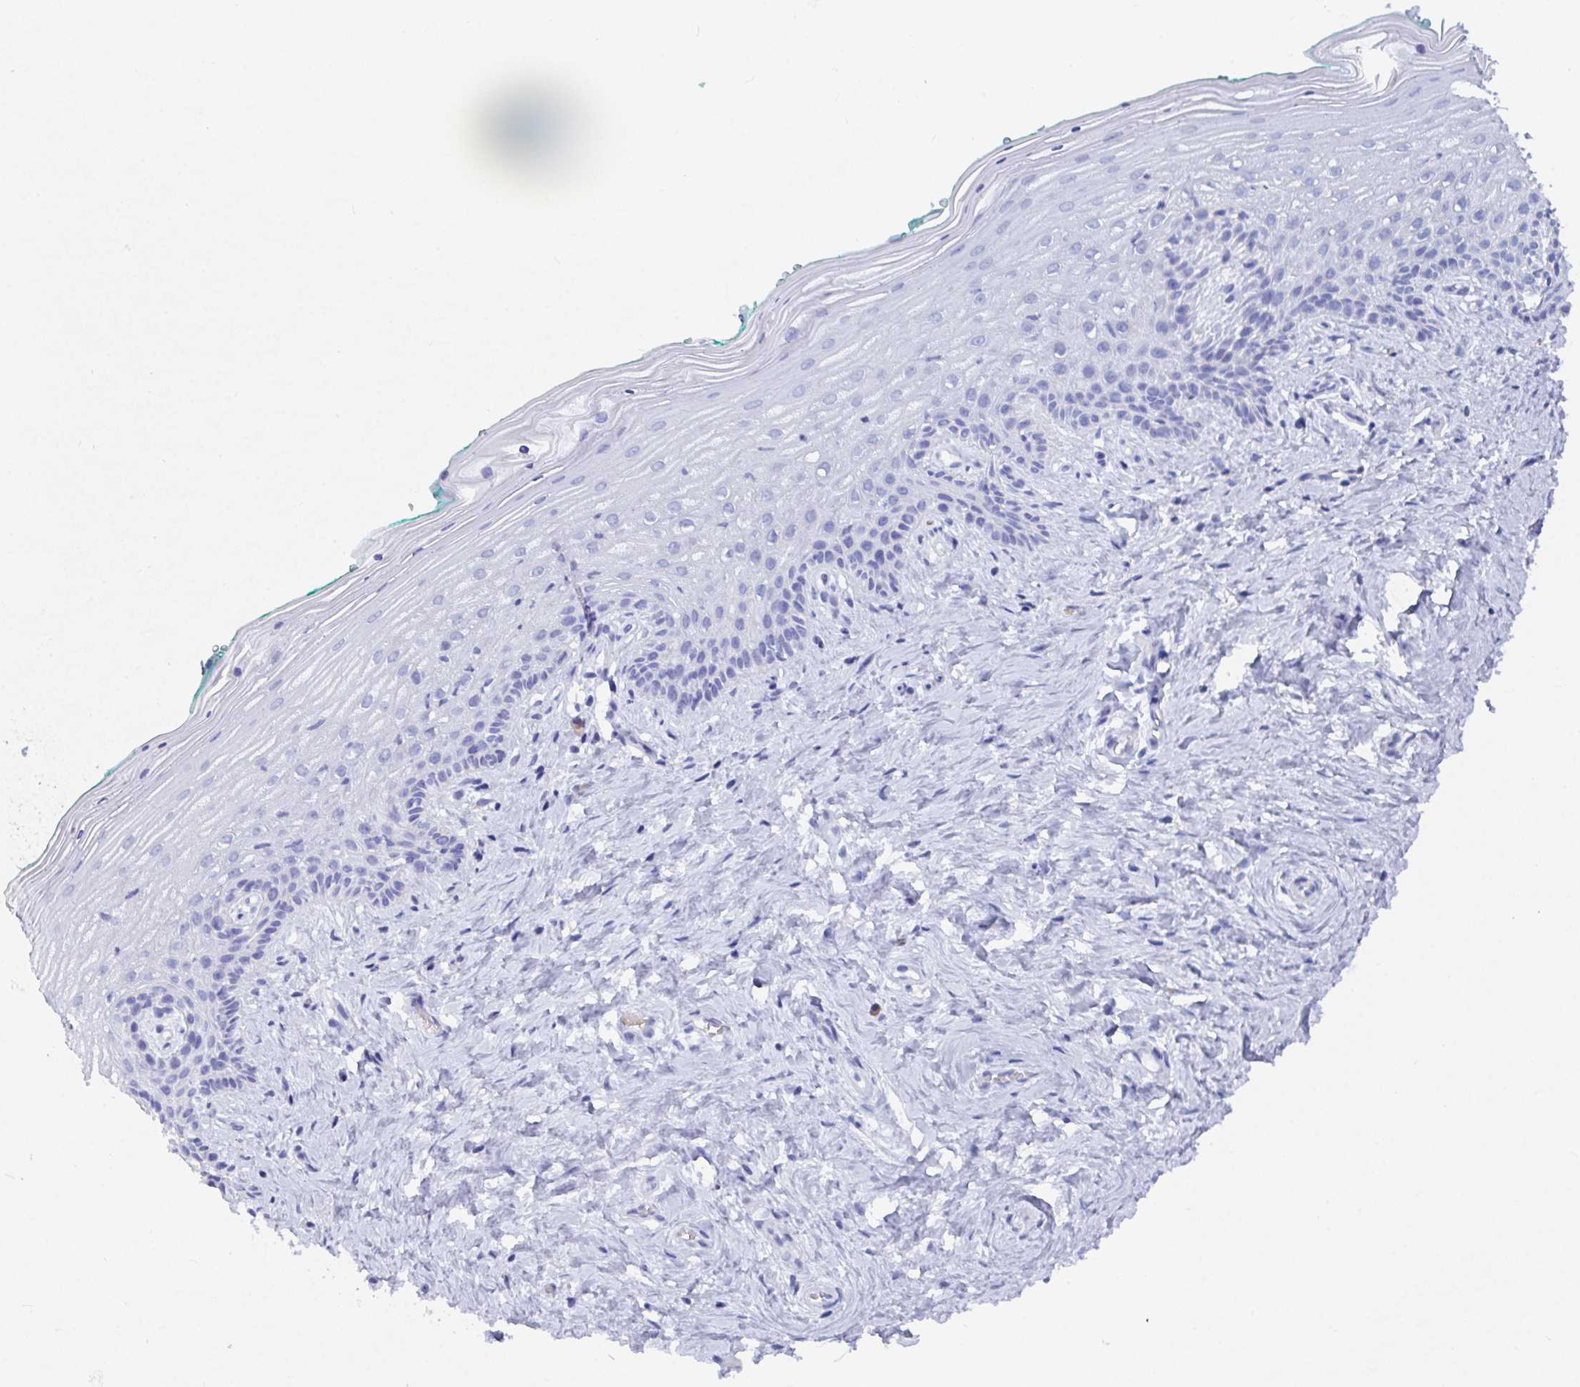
{"staining": {"intensity": "negative", "quantity": "none", "location": "none"}, "tissue": "vagina", "cell_type": "Squamous epithelial cells", "image_type": "normal", "snomed": [{"axis": "morphology", "description": "Normal tissue, NOS"}, {"axis": "topography", "description": "Vagina"}], "caption": "Photomicrograph shows no protein positivity in squamous epithelial cells of normal vagina.", "gene": "CLDN8", "patient": {"sex": "female", "age": 45}}